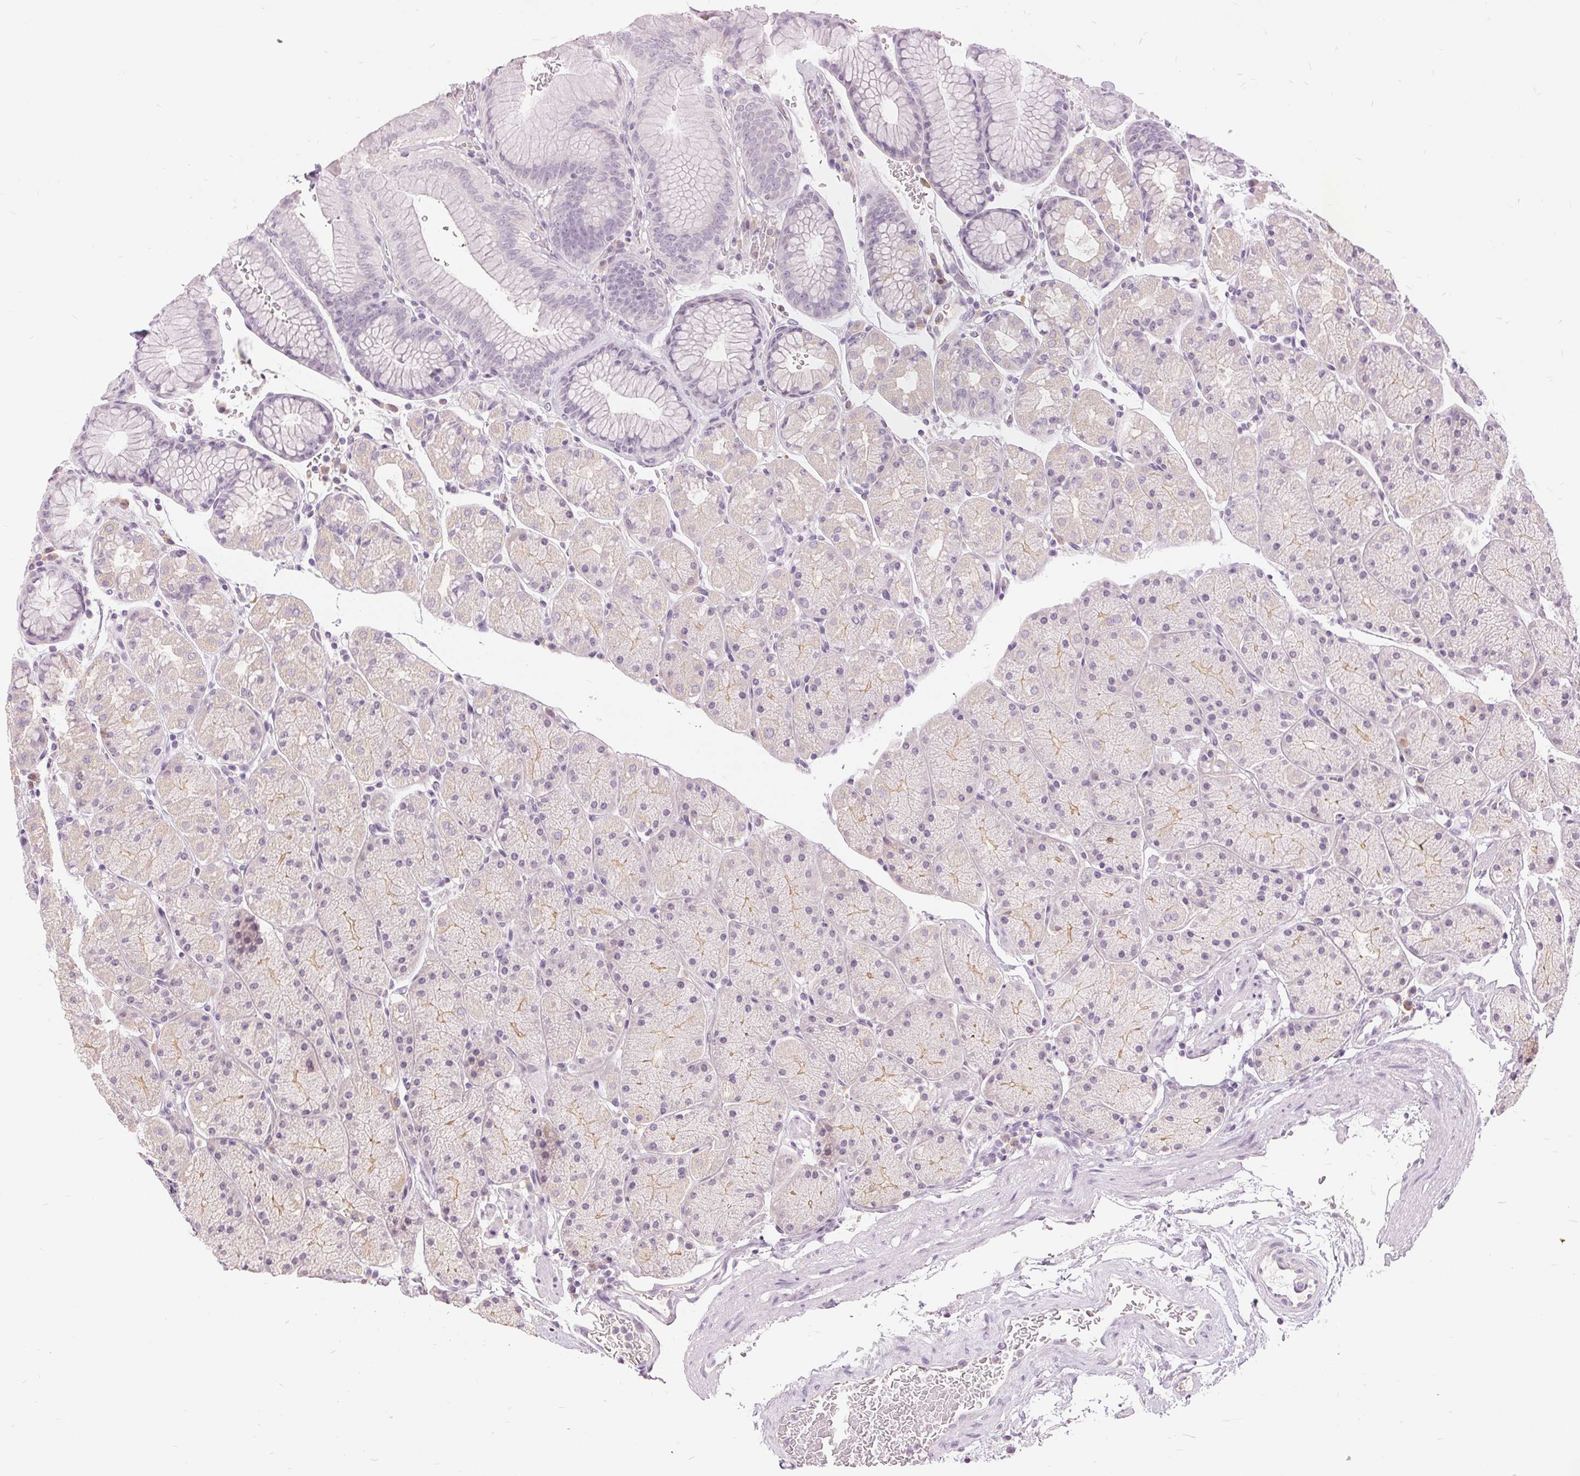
{"staining": {"intensity": "weak", "quantity": "<25%", "location": "cytoplasmic/membranous"}, "tissue": "stomach", "cell_type": "Glandular cells", "image_type": "normal", "snomed": [{"axis": "morphology", "description": "Normal tissue, NOS"}, {"axis": "topography", "description": "Stomach, upper"}, {"axis": "topography", "description": "Stomach"}], "caption": "DAB immunohistochemical staining of benign stomach exhibits no significant staining in glandular cells. (DAB (3,3'-diaminobenzidine) immunohistochemistry (IHC), high magnification).", "gene": "DSG3", "patient": {"sex": "male", "age": 76}}